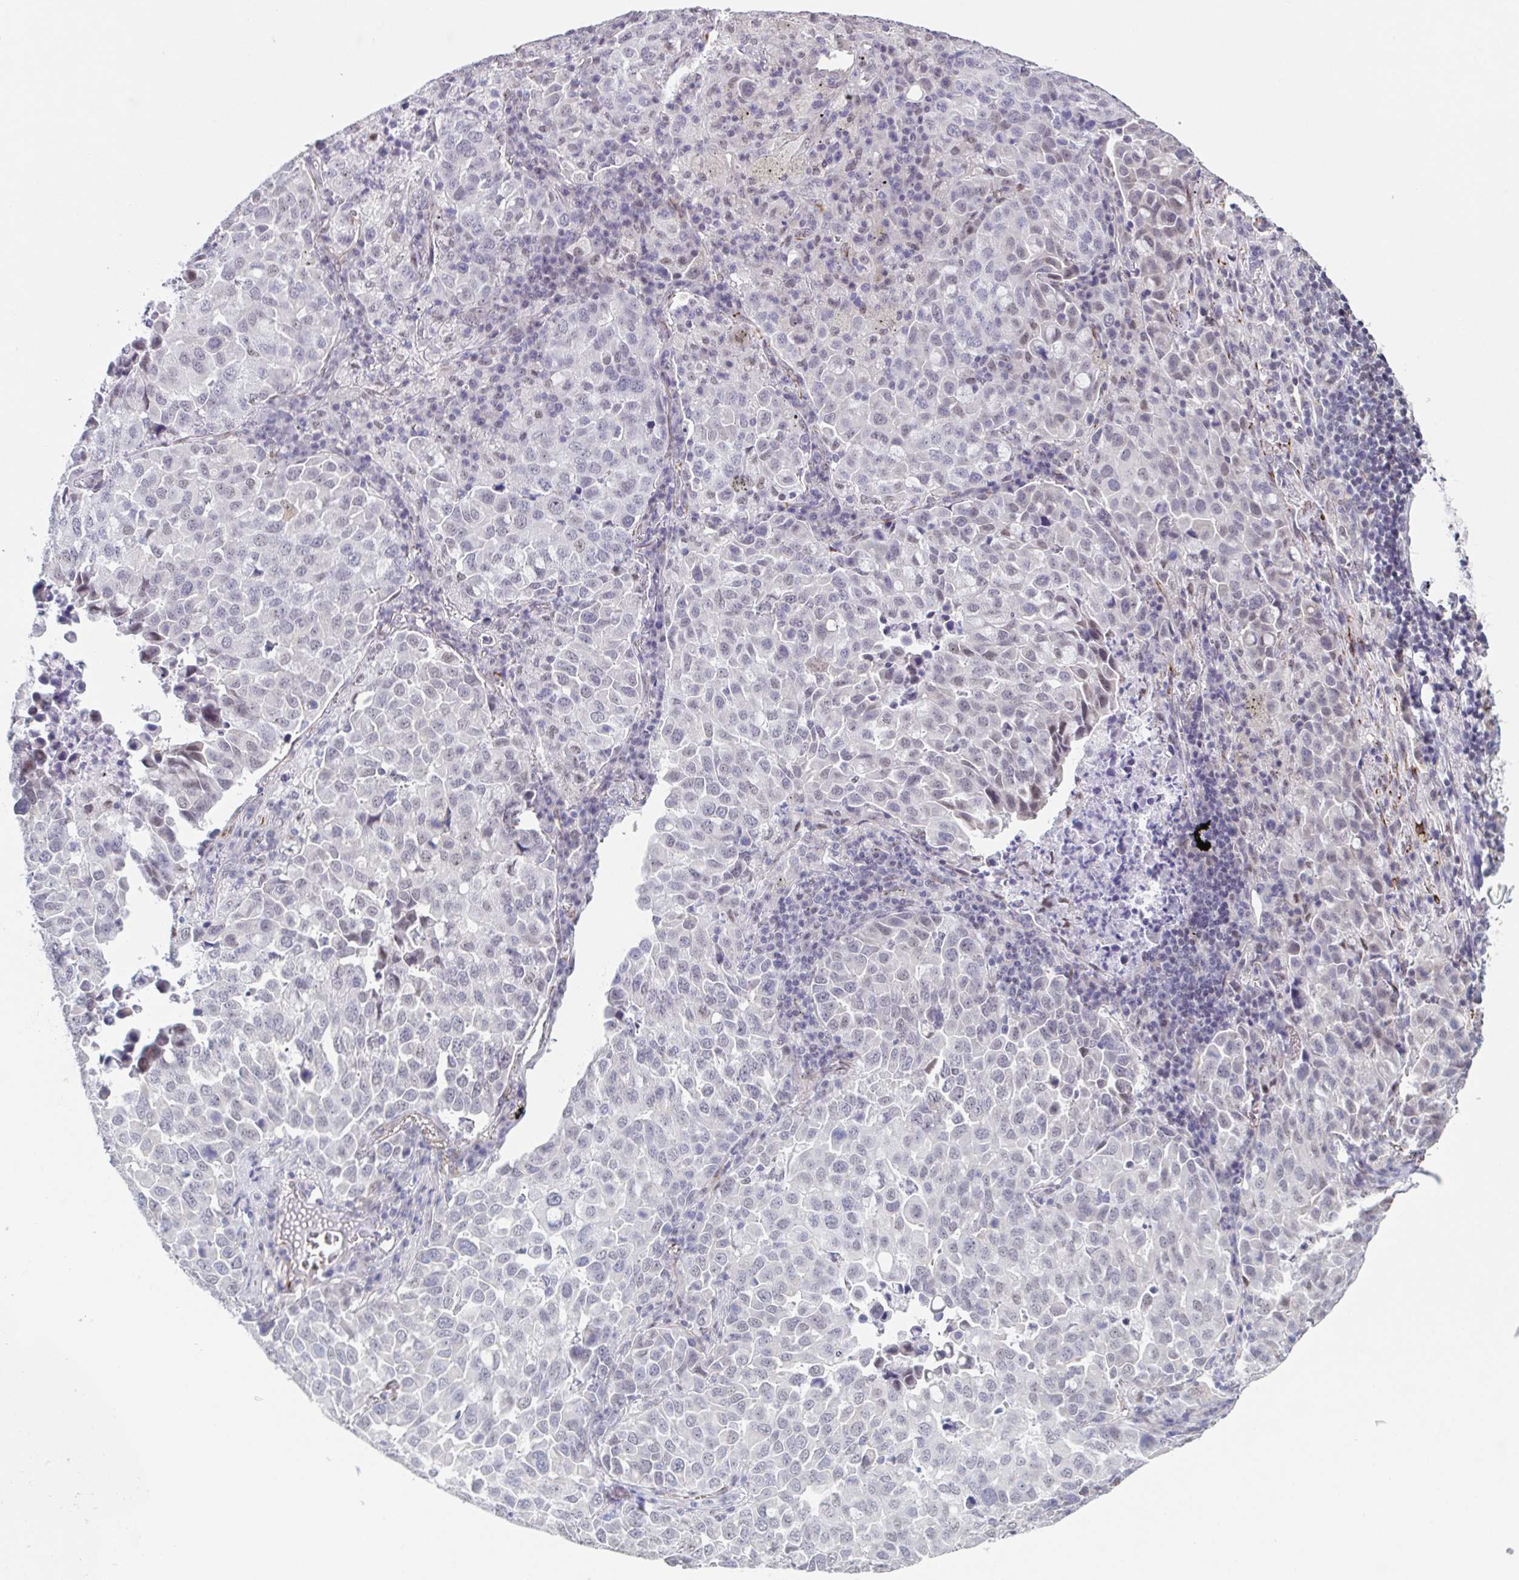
{"staining": {"intensity": "negative", "quantity": "none", "location": "none"}, "tissue": "lung cancer", "cell_type": "Tumor cells", "image_type": "cancer", "snomed": [{"axis": "morphology", "description": "Adenocarcinoma, NOS"}, {"axis": "morphology", "description": "Adenocarcinoma, metastatic, NOS"}, {"axis": "topography", "description": "Lymph node"}, {"axis": "topography", "description": "Lung"}], "caption": "A micrograph of human lung adenocarcinoma is negative for staining in tumor cells. The staining was performed using DAB to visualize the protein expression in brown, while the nuclei were stained in blue with hematoxylin (Magnification: 20x).", "gene": "TMEM92", "patient": {"sex": "female", "age": 65}}